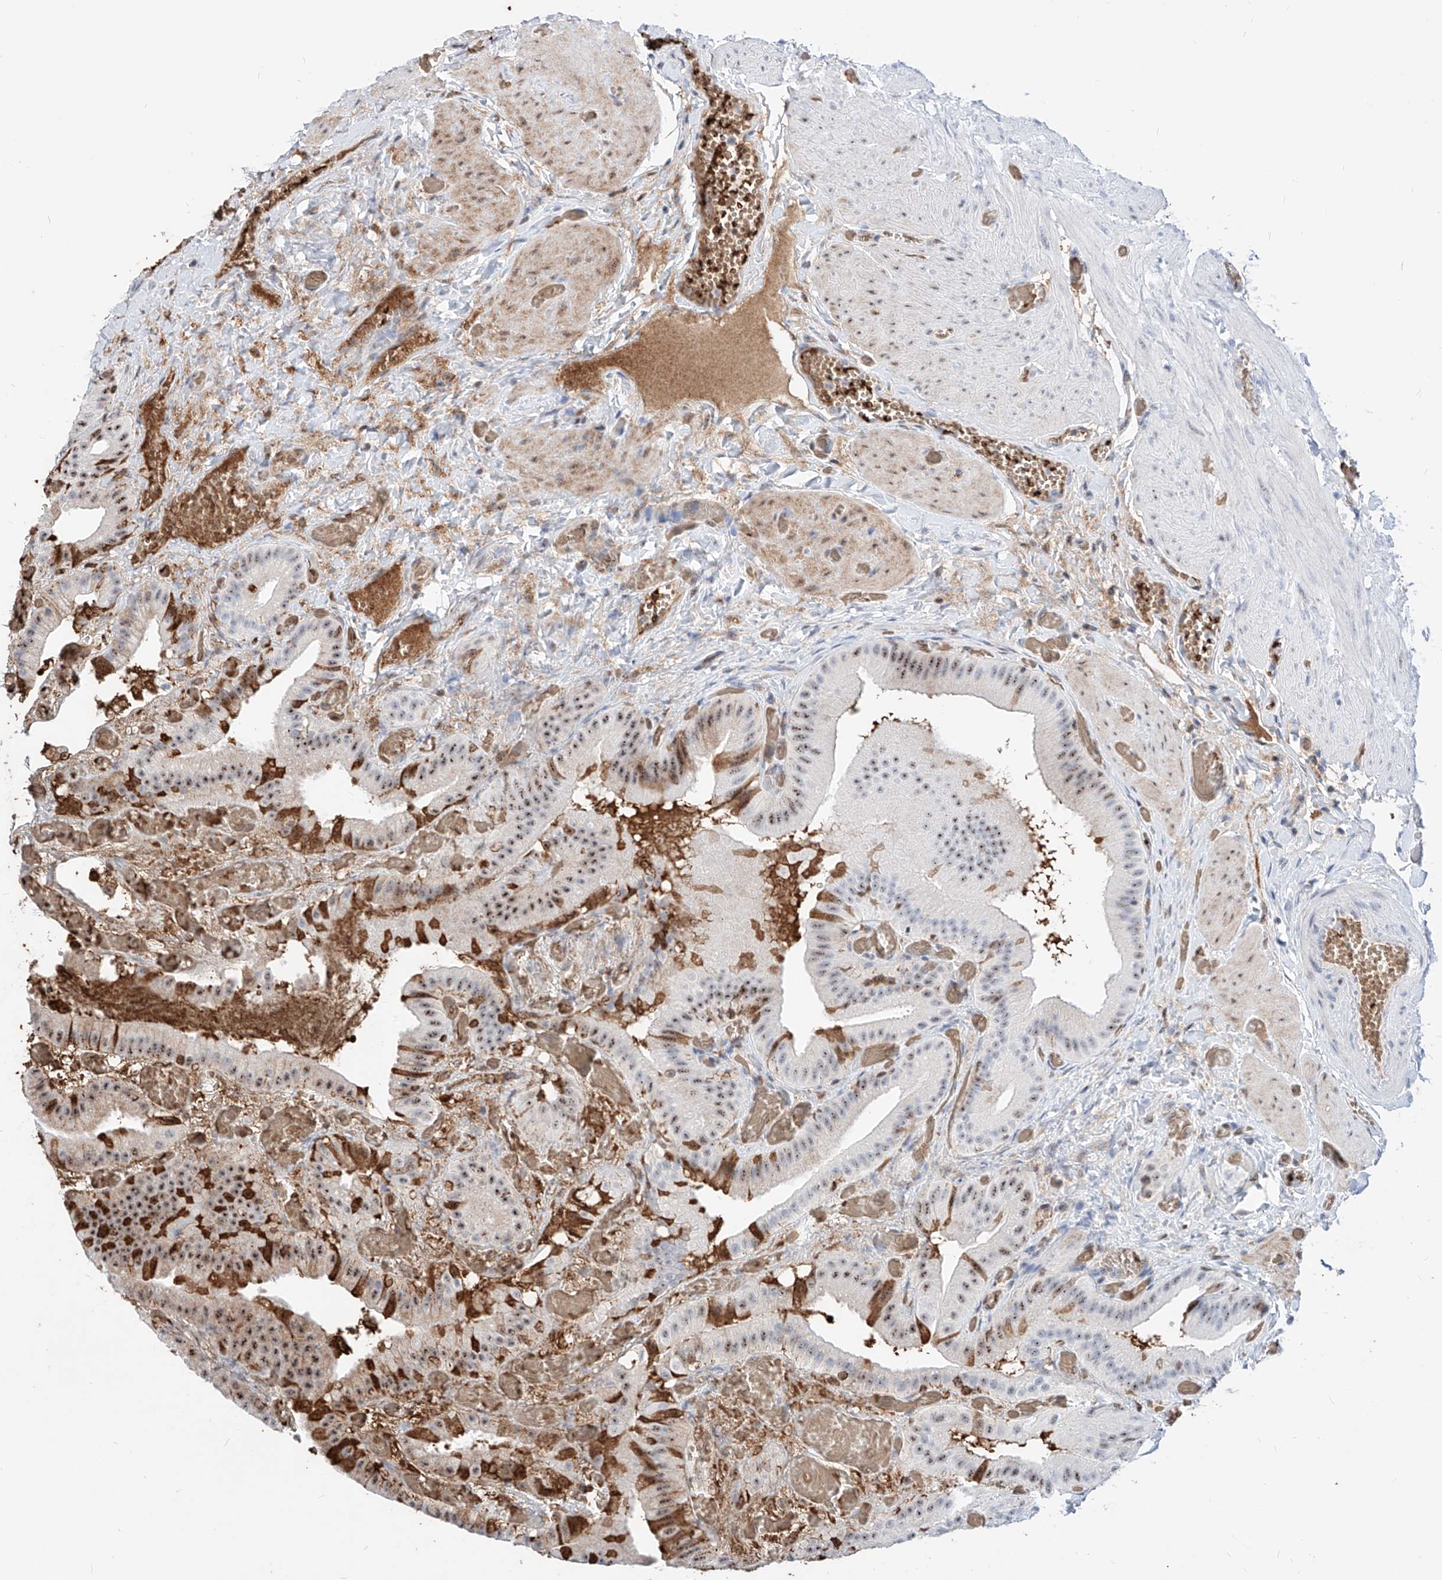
{"staining": {"intensity": "moderate", "quantity": ">75%", "location": "nuclear"}, "tissue": "gallbladder", "cell_type": "Glandular cells", "image_type": "normal", "snomed": [{"axis": "morphology", "description": "Normal tissue, NOS"}, {"axis": "topography", "description": "Gallbladder"}], "caption": "Moderate nuclear staining for a protein is identified in about >75% of glandular cells of normal gallbladder using IHC.", "gene": "ZFP42", "patient": {"sex": "female", "age": 64}}